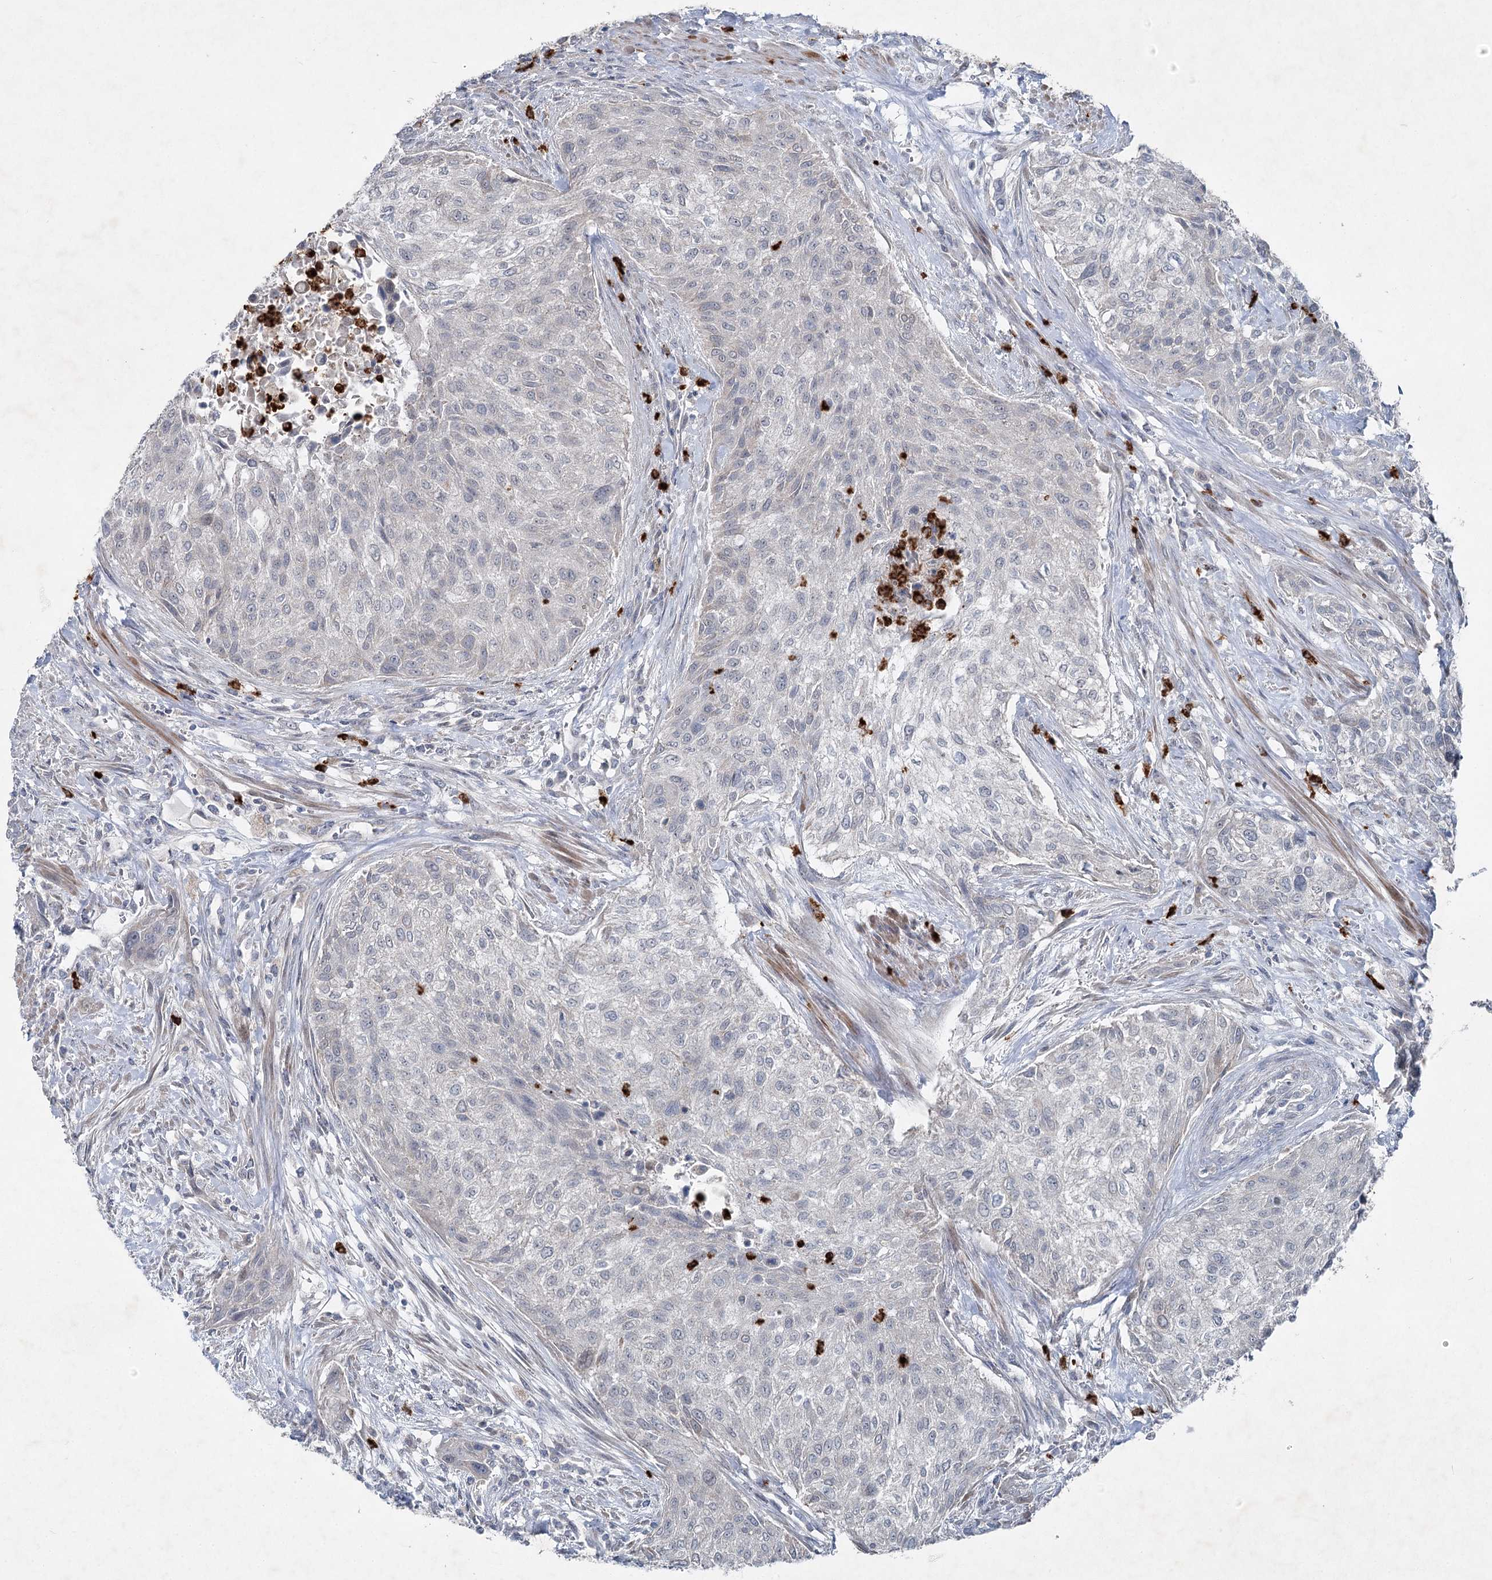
{"staining": {"intensity": "negative", "quantity": "none", "location": "none"}, "tissue": "urothelial cancer", "cell_type": "Tumor cells", "image_type": "cancer", "snomed": [{"axis": "morphology", "description": "Normal tissue, NOS"}, {"axis": "morphology", "description": "Urothelial carcinoma, NOS"}, {"axis": "topography", "description": "Urinary bladder"}, {"axis": "topography", "description": "Peripheral nerve tissue"}], "caption": "IHC histopathology image of transitional cell carcinoma stained for a protein (brown), which displays no expression in tumor cells.", "gene": "PLA2G12A", "patient": {"sex": "male", "age": 35}}